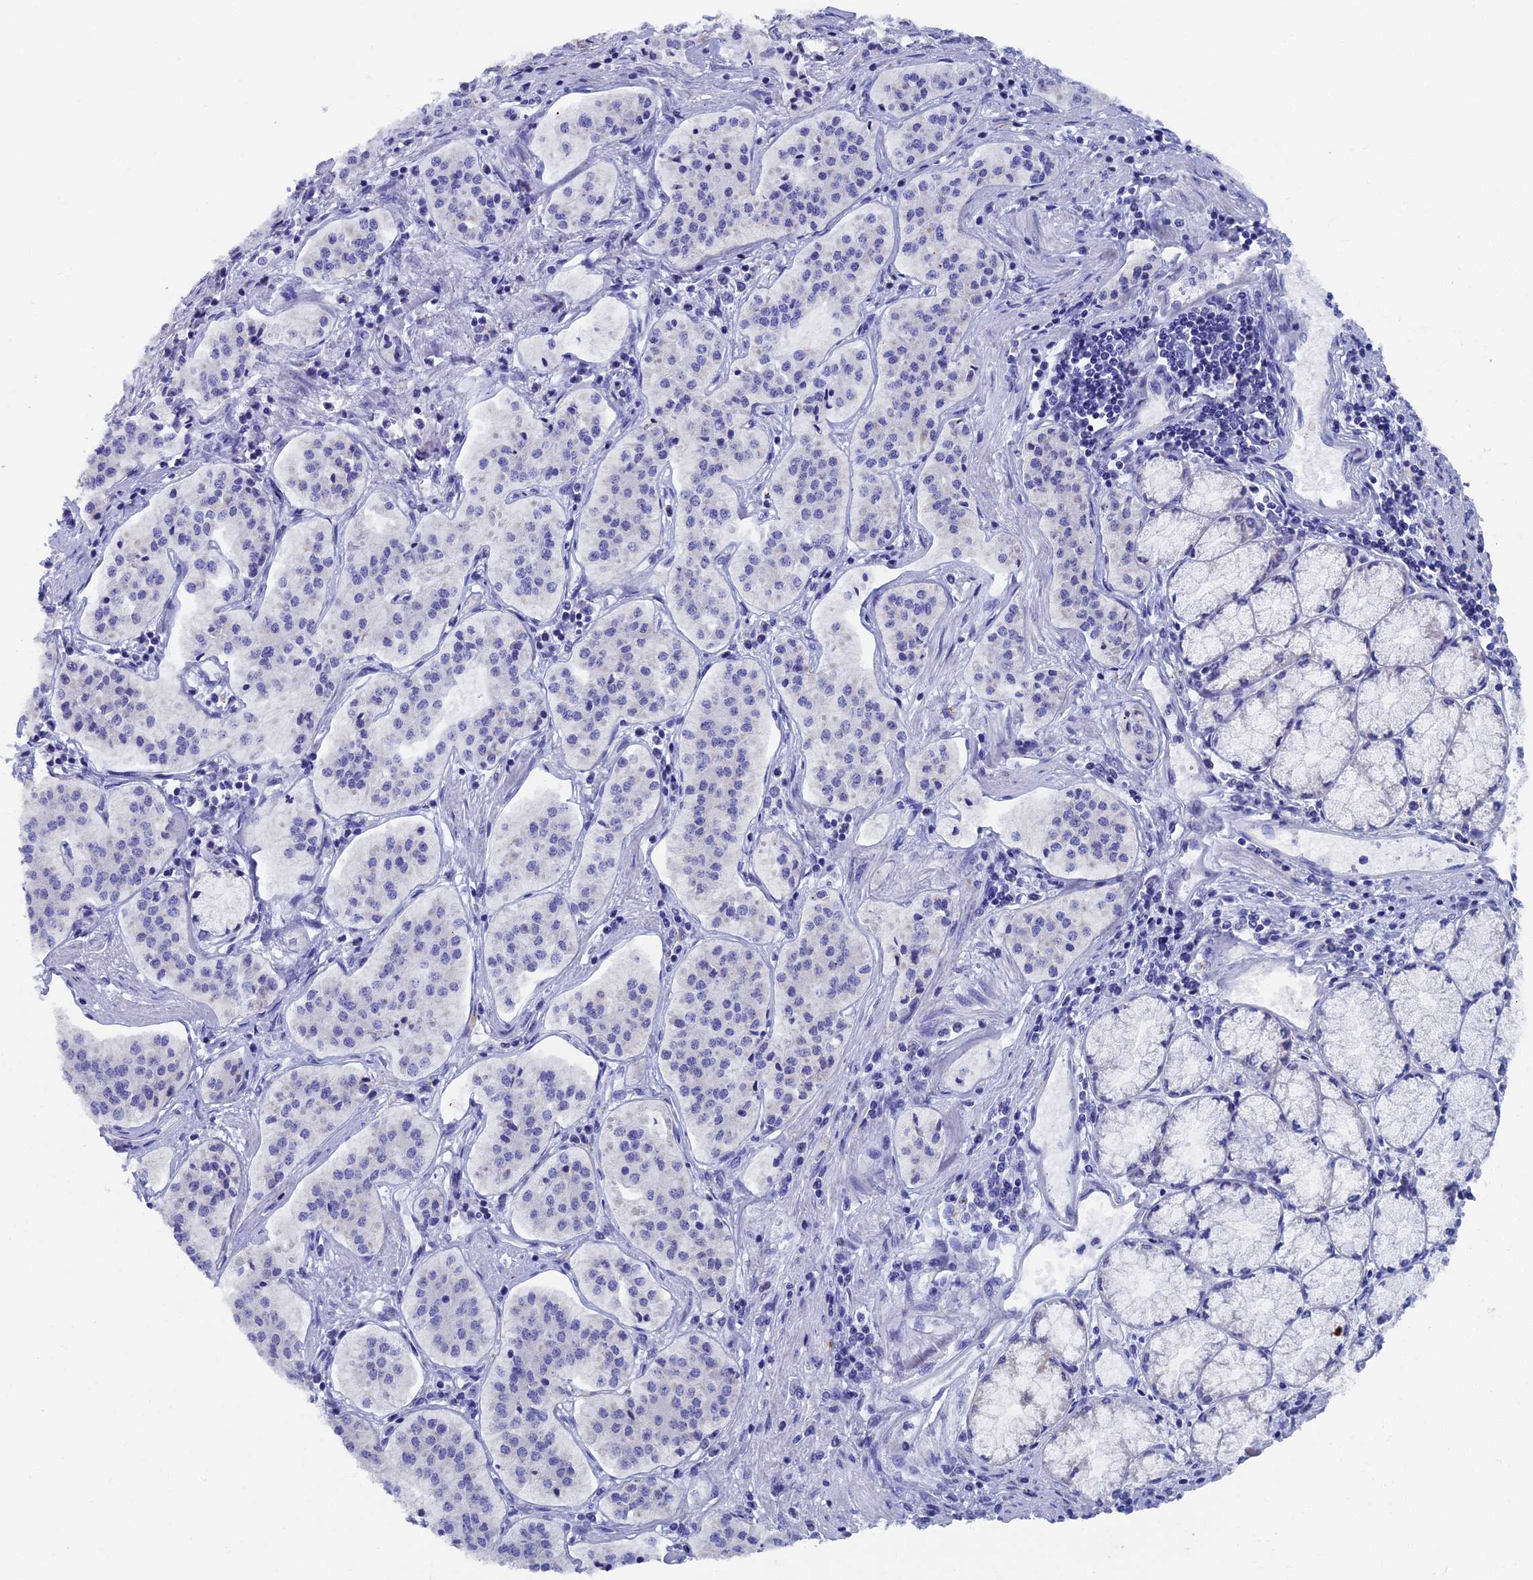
{"staining": {"intensity": "negative", "quantity": "none", "location": "none"}, "tissue": "pancreatic cancer", "cell_type": "Tumor cells", "image_type": "cancer", "snomed": [{"axis": "morphology", "description": "Adenocarcinoma, NOS"}, {"axis": "topography", "description": "Pancreas"}], "caption": "Protein analysis of pancreatic cancer exhibits no significant staining in tumor cells. The staining was performed using DAB (3,3'-diaminobenzidine) to visualize the protein expression in brown, while the nuclei were stained in blue with hematoxylin (Magnification: 20x).", "gene": "OAT", "patient": {"sex": "female", "age": 50}}